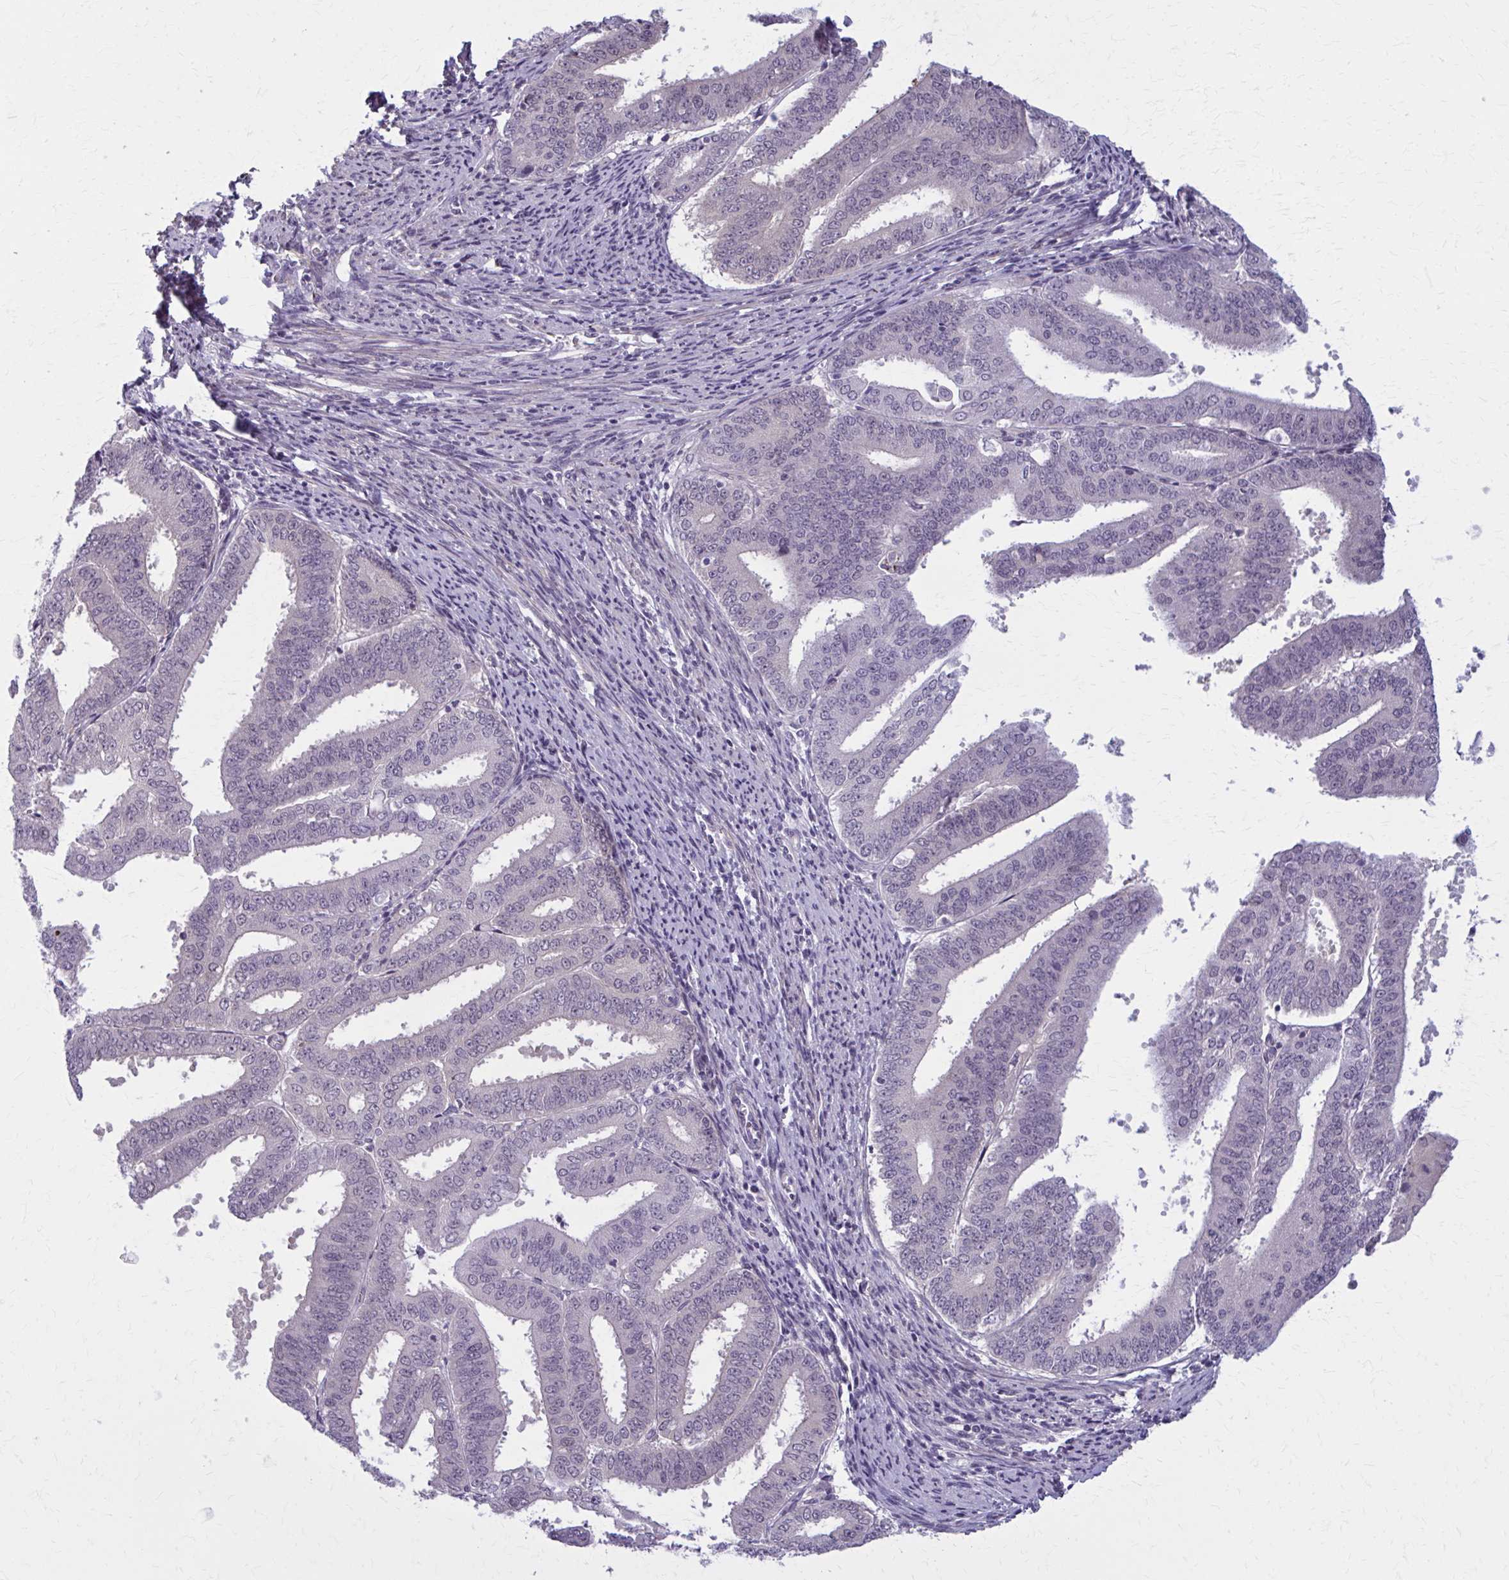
{"staining": {"intensity": "negative", "quantity": "none", "location": "none"}, "tissue": "endometrial cancer", "cell_type": "Tumor cells", "image_type": "cancer", "snomed": [{"axis": "morphology", "description": "Adenocarcinoma, NOS"}, {"axis": "topography", "description": "Endometrium"}], "caption": "Tumor cells are negative for protein expression in human adenocarcinoma (endometrial).", "gene": "NUMBL", "patient": {"sex": "female", "age": 63}}